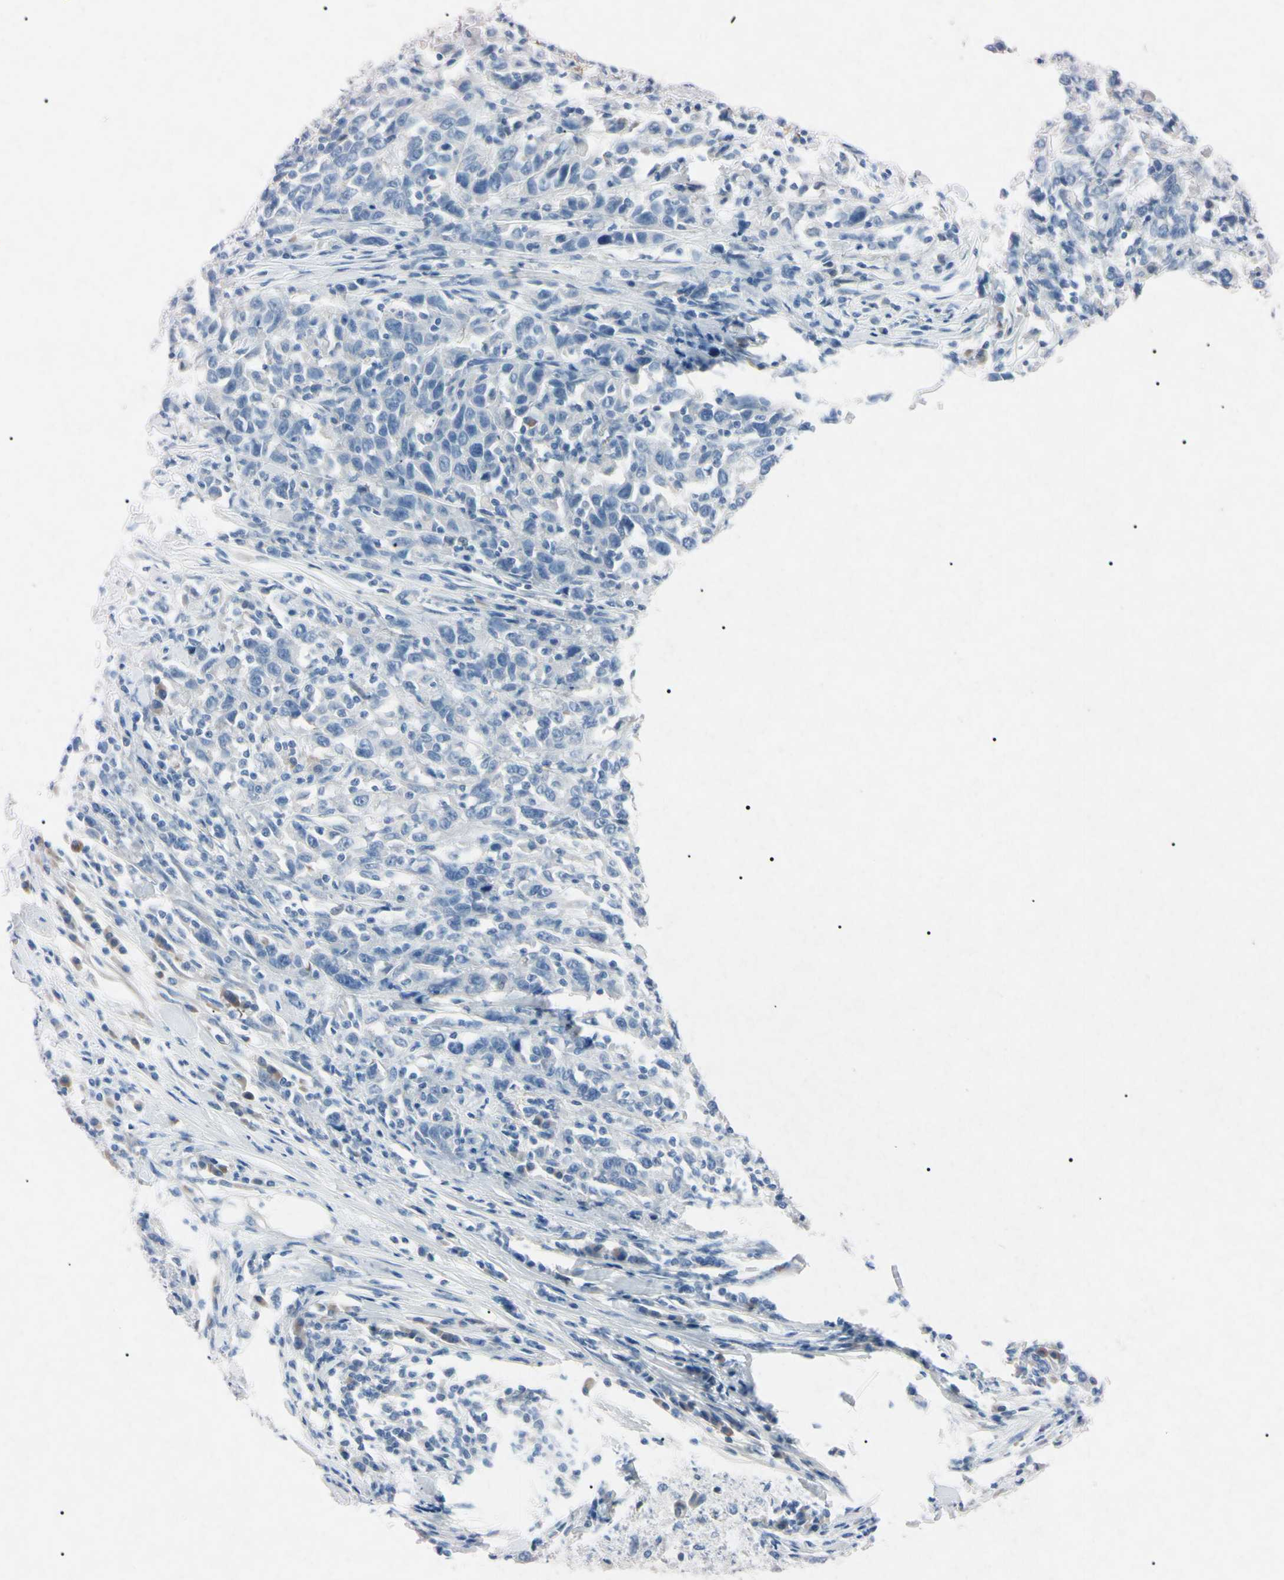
{"staining": {"intensity": "negative", "quantity": "none", "location": "none"}, "tissue": "urothelial cancer", "cell_type": "Tumor cells", "image_type": "cancer", "snomed": [{"axis": "morphology", "description": "Urothelial carcinoma, High grade"}, {"axis": "topography", "description": "Urinary bladder"}], "caption": "Immunohistochemical staining of urothelial cancer demonstrates no significant staining in tumor cells.", "gene": "ELN", "patient": {"sex": "male", "age": 61}}